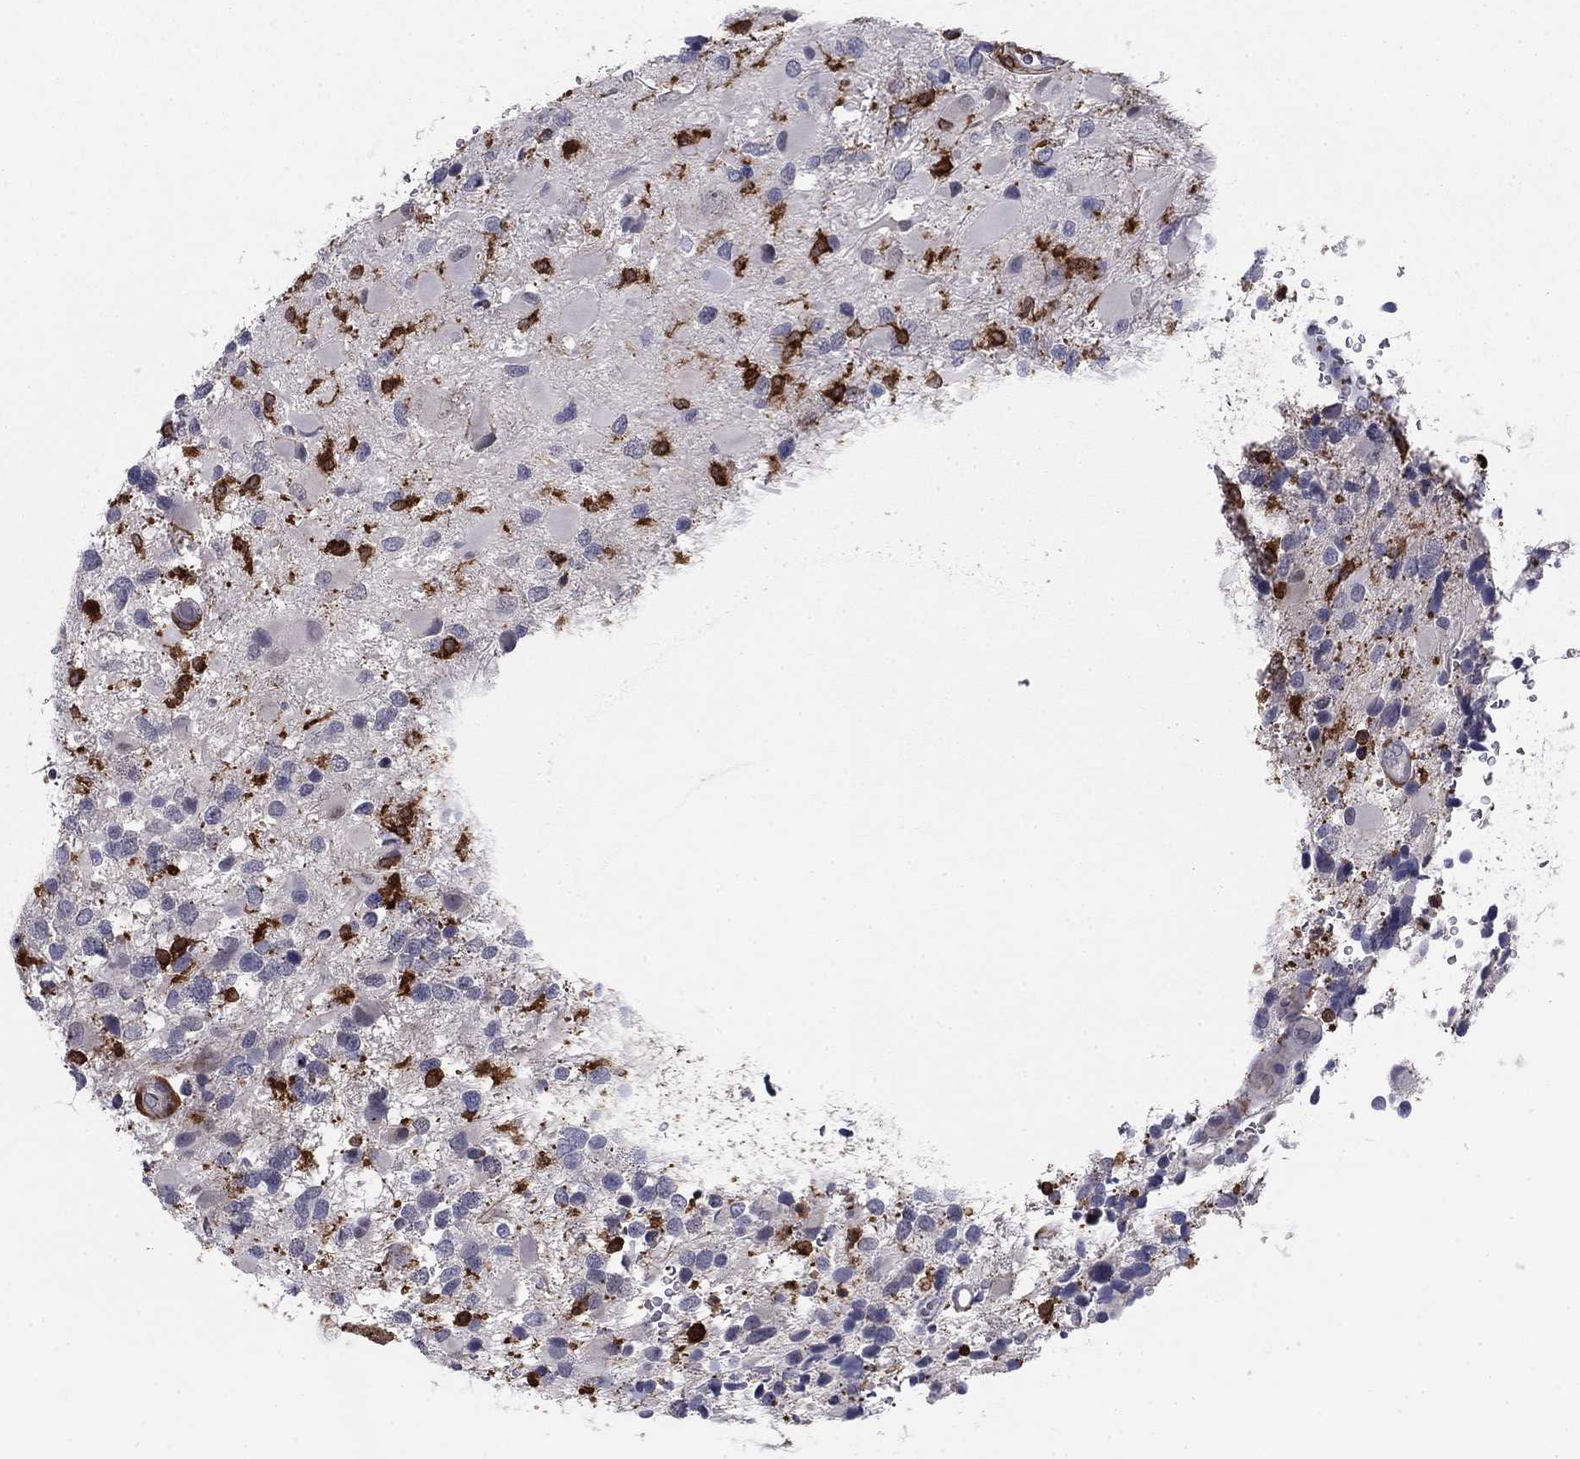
{"staining": {"intensity": "strong", "quantity": "<25%", "location": "cytoplasmic/membranous"}, "tissue": "glioma", "cell_type": "Tumor cells", "image_type": "cancer", "snomed": [{"axis": "morphology", "description": "Glioma, malignant, Low grade"}, {"axis": "topography", "description": "Brain"}], "caption": "Immunohistochemistry micrograph of malignant glioma (low-grade) stained for a protein (brown), which exhibits medium levels of strong cytoplasmic/membranous staining in approximately <25% of tumor cells.", "gene": "PLCB2", "patient": {"sex": "female", "age": 32}}